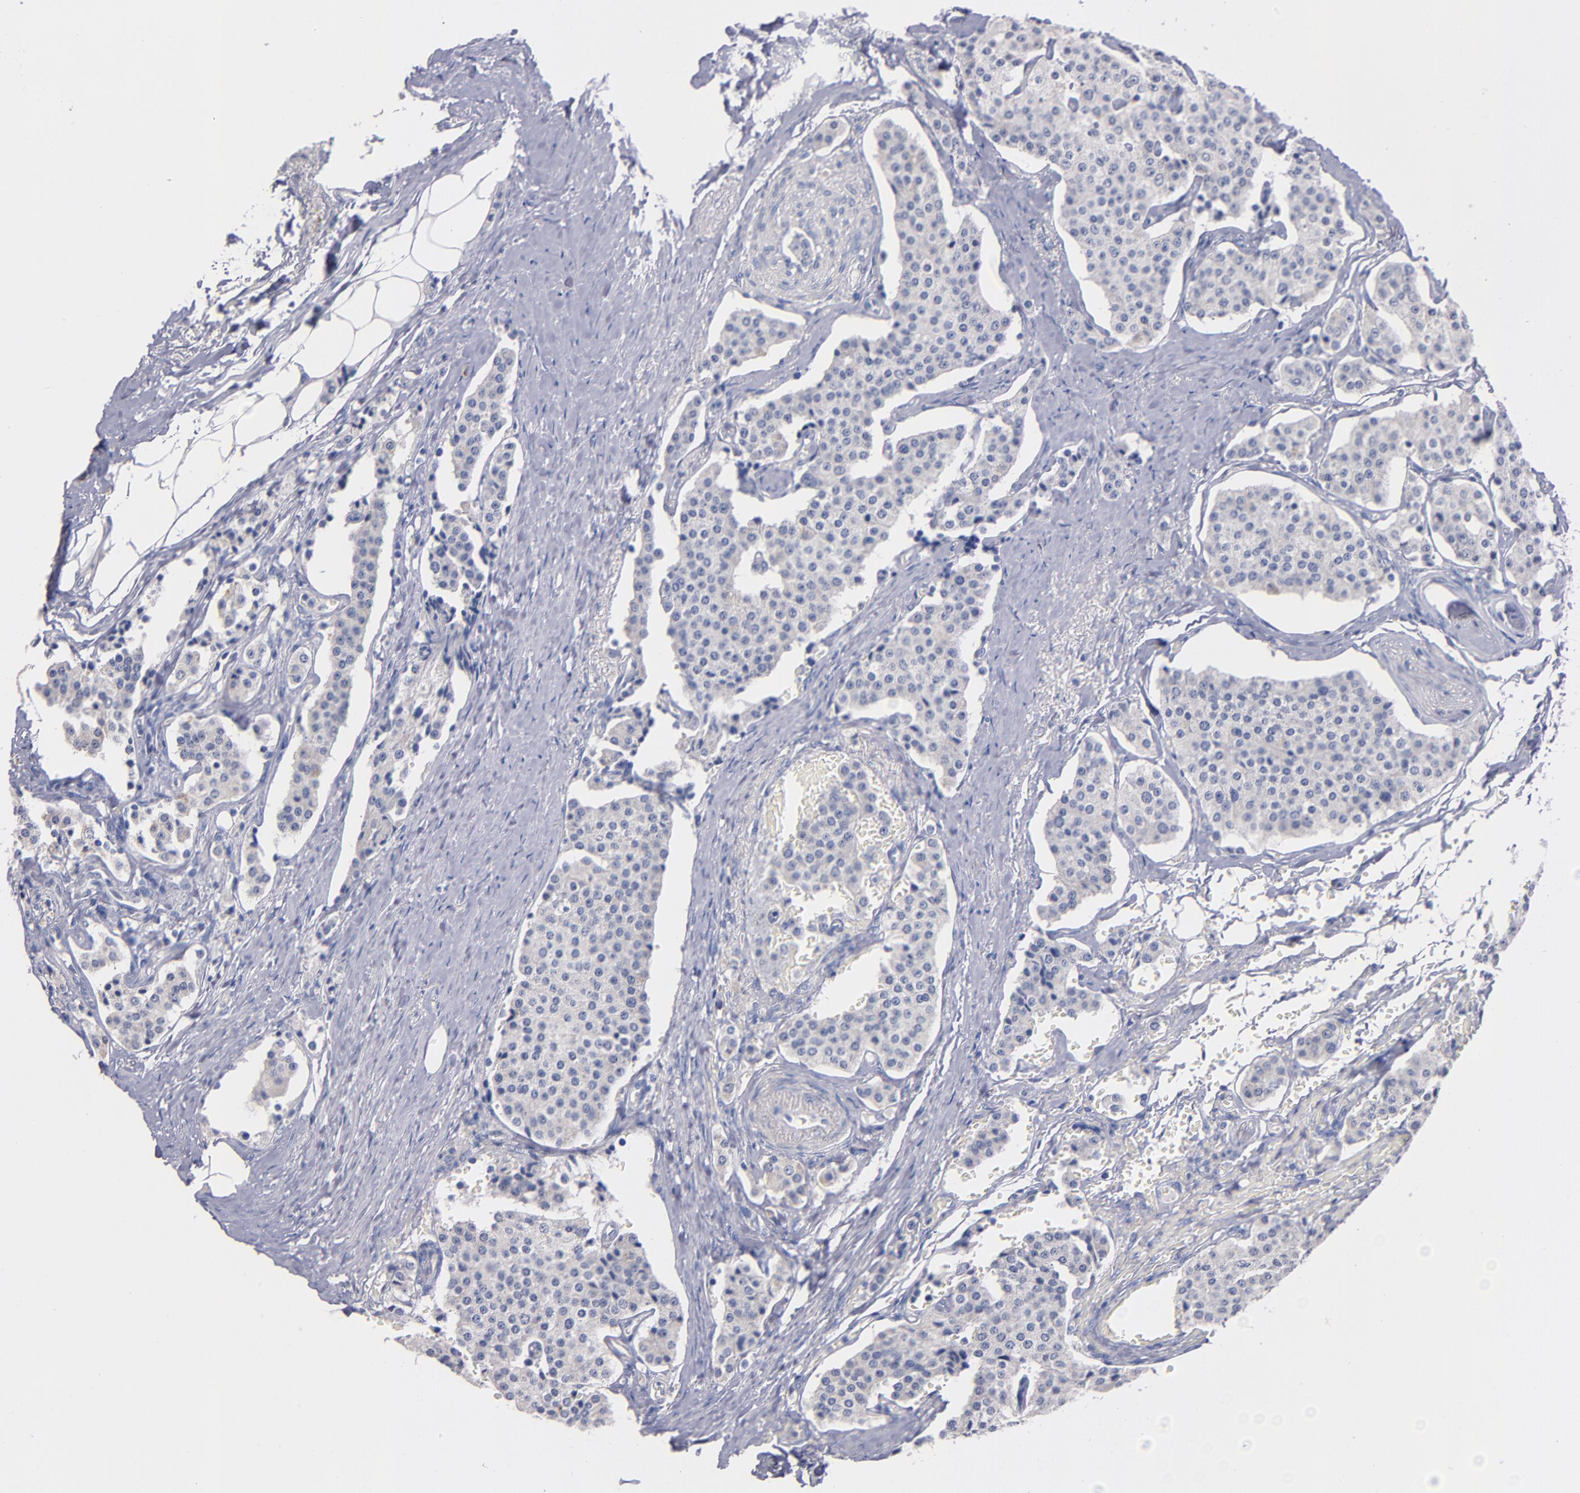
{"staining": {"intensity": "negative", "quantity": "none", "location": "none"}, "tissue": "carcinoid", "cell_type": "Tumor cells", "image_type": "cancer", "snomed": [{"axis": "morphology", "description": "Carcinoid, malignant, NOS"}, {"axis": "topography", "description": "Colon"}], "caption": "Tumor cells show no significant positivity in malignant carcinoid.", "gene": "CNTNAP2", "patient": {"sex": "female", "age": 61}}